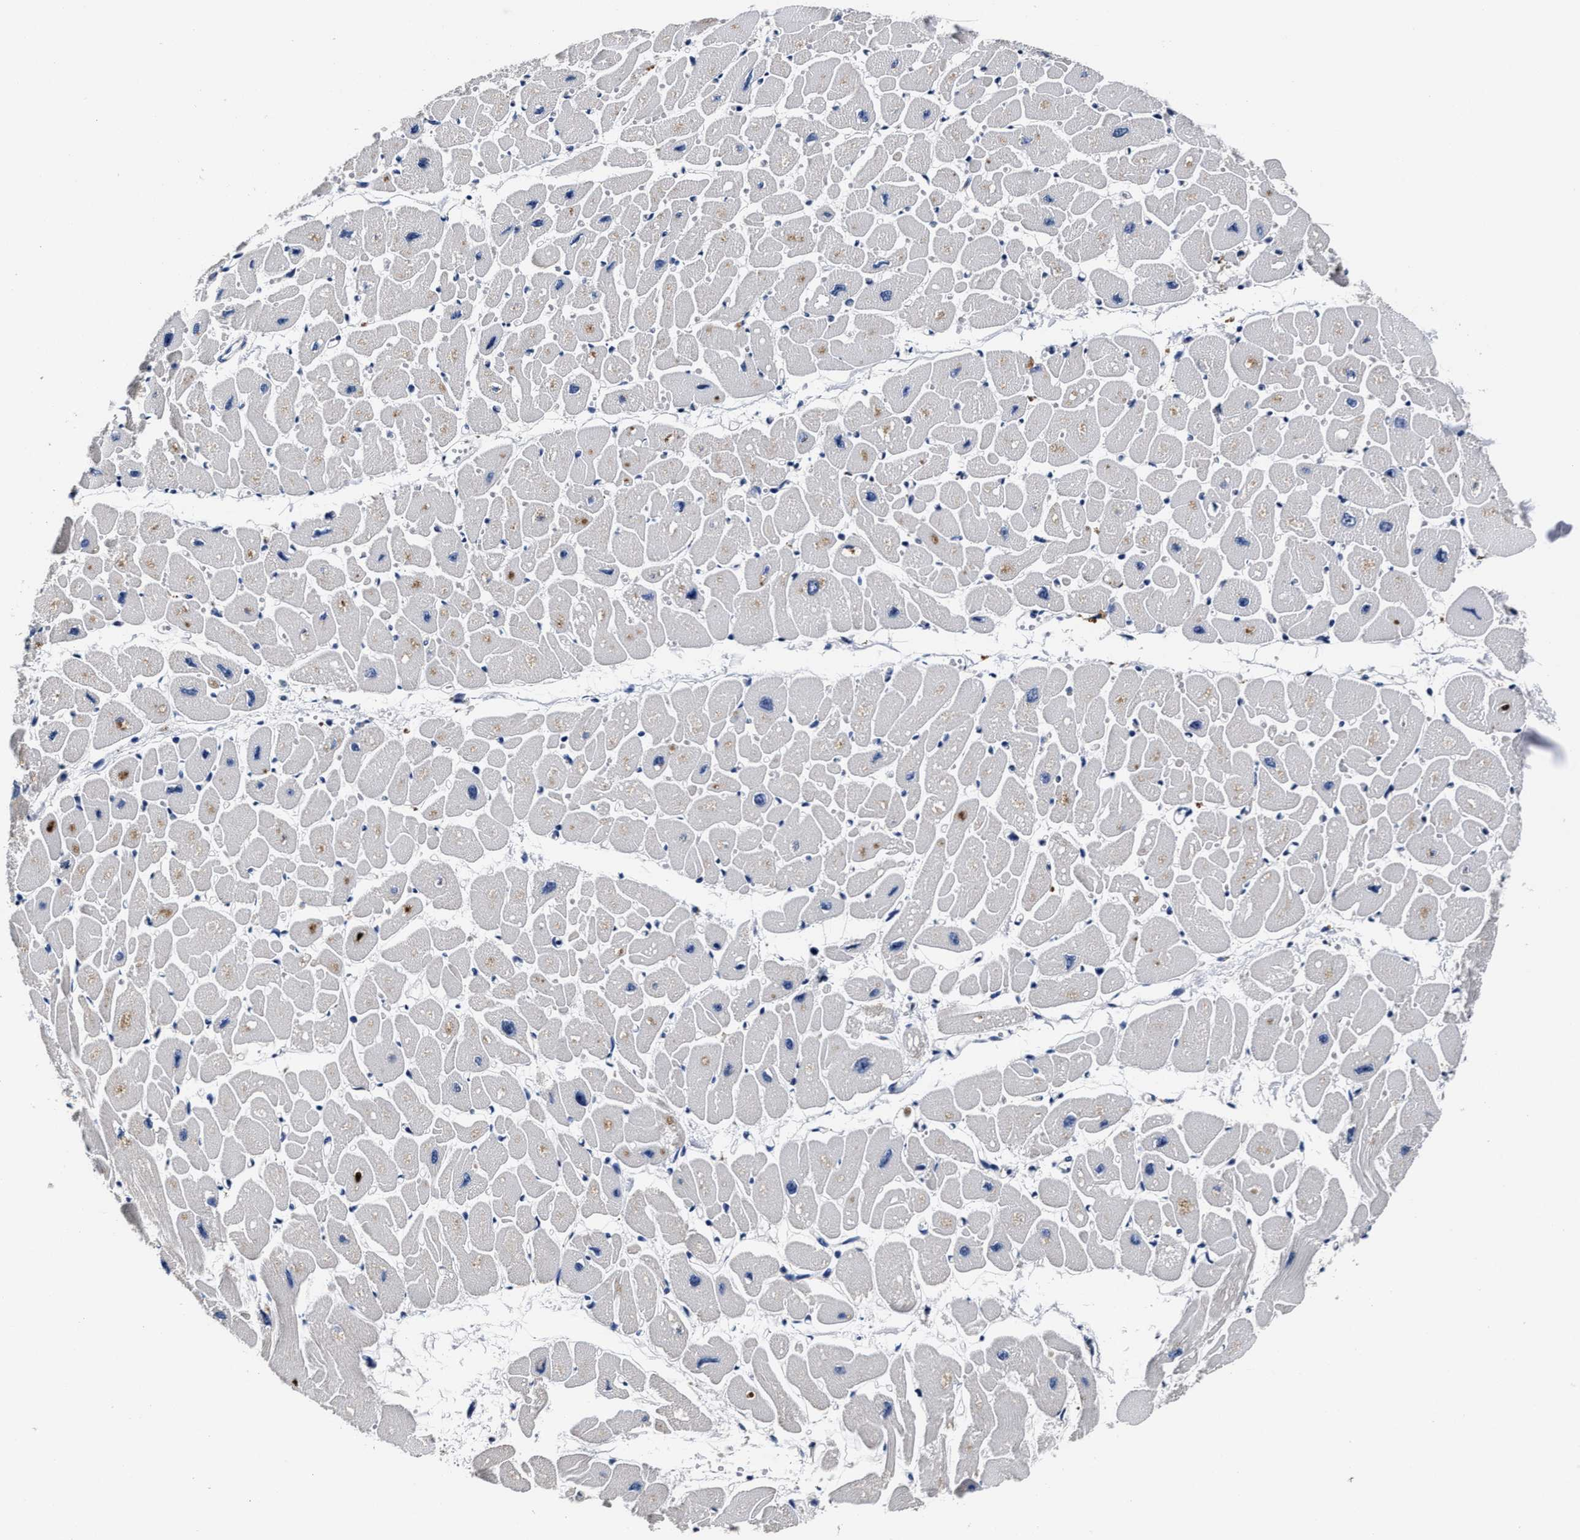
{"staining": {"intensity": "weak", "quantity": "<25%", "location": "cytoplasmic/membranous"}, "tissue": "heart muscle", "cell_type": "Cardiomyocytes", "image_type": "normal", "snomed": [{"axis": "morphology", "description": "Normal tissue, NOS"}, {"axis": "topography", "description": "Heart"}], "caption": "Immunohistochemistry (IHC) image of normal heart muscle: human heart muscle stained with DAB (3,3'-diaminobenzidine) demonstrates no significant protein expression in cardiomyocytes.", "gene": "OLFML2A", "patient": {"sex": "female", "age": 54}}